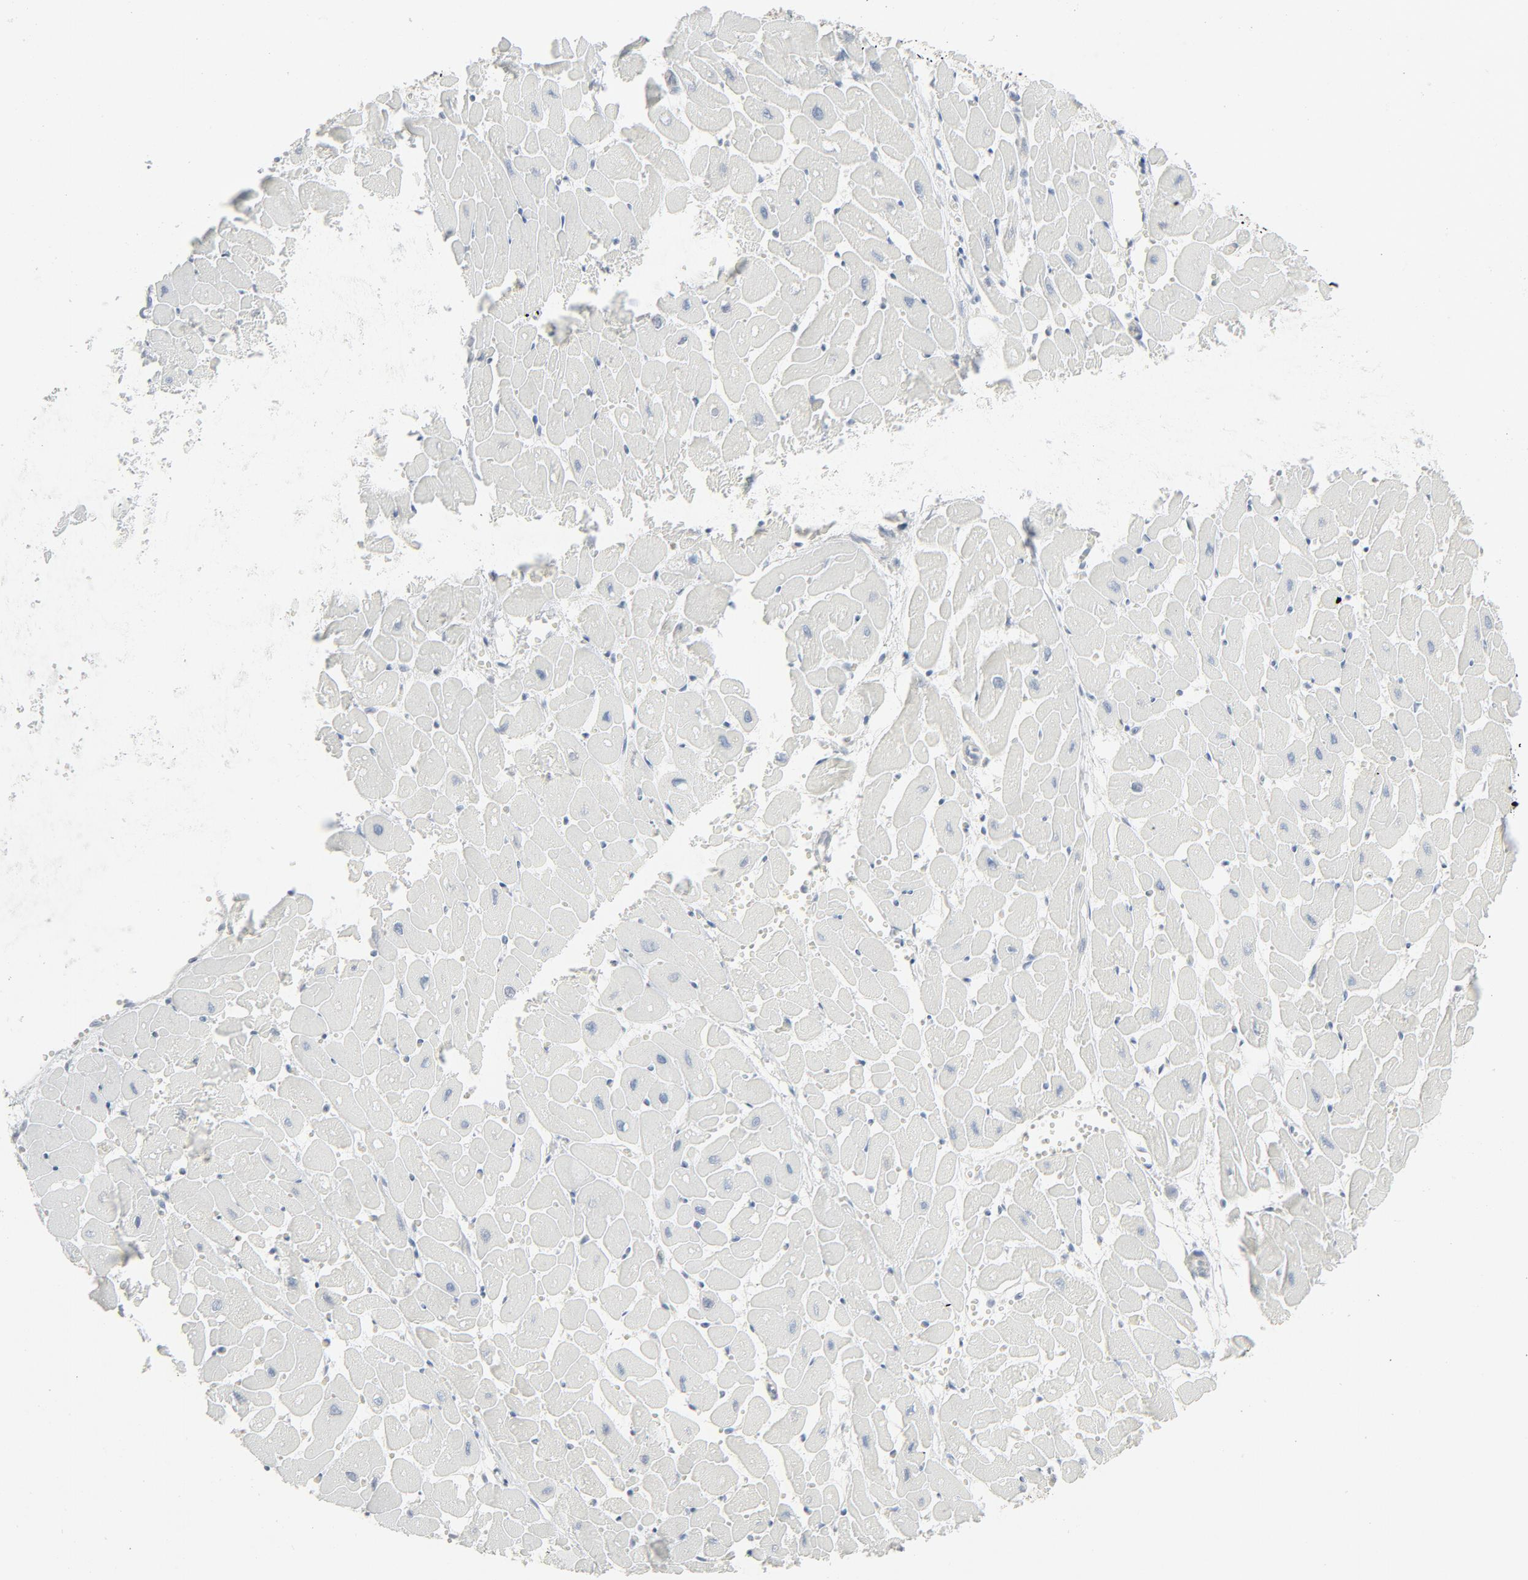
{"staining": {"intensity": "negative", "quantity": "none", "location": "none"}, "tissue": "heart muscle", "cell_type": "Cardiomyocytes", "image_type": "normal", "snomed": [{"axis": "morphology", "description": "Normal tissue, NOS"}, {"axis": "topography", "description": "Heart"}], "caption": "Immunohistochemical staining of unremarkable heart muscle demonstrates no significant expression in cardiomyocytes.", "gene": "FGFR3", "patient": {"sex": "female", "age": 19}}